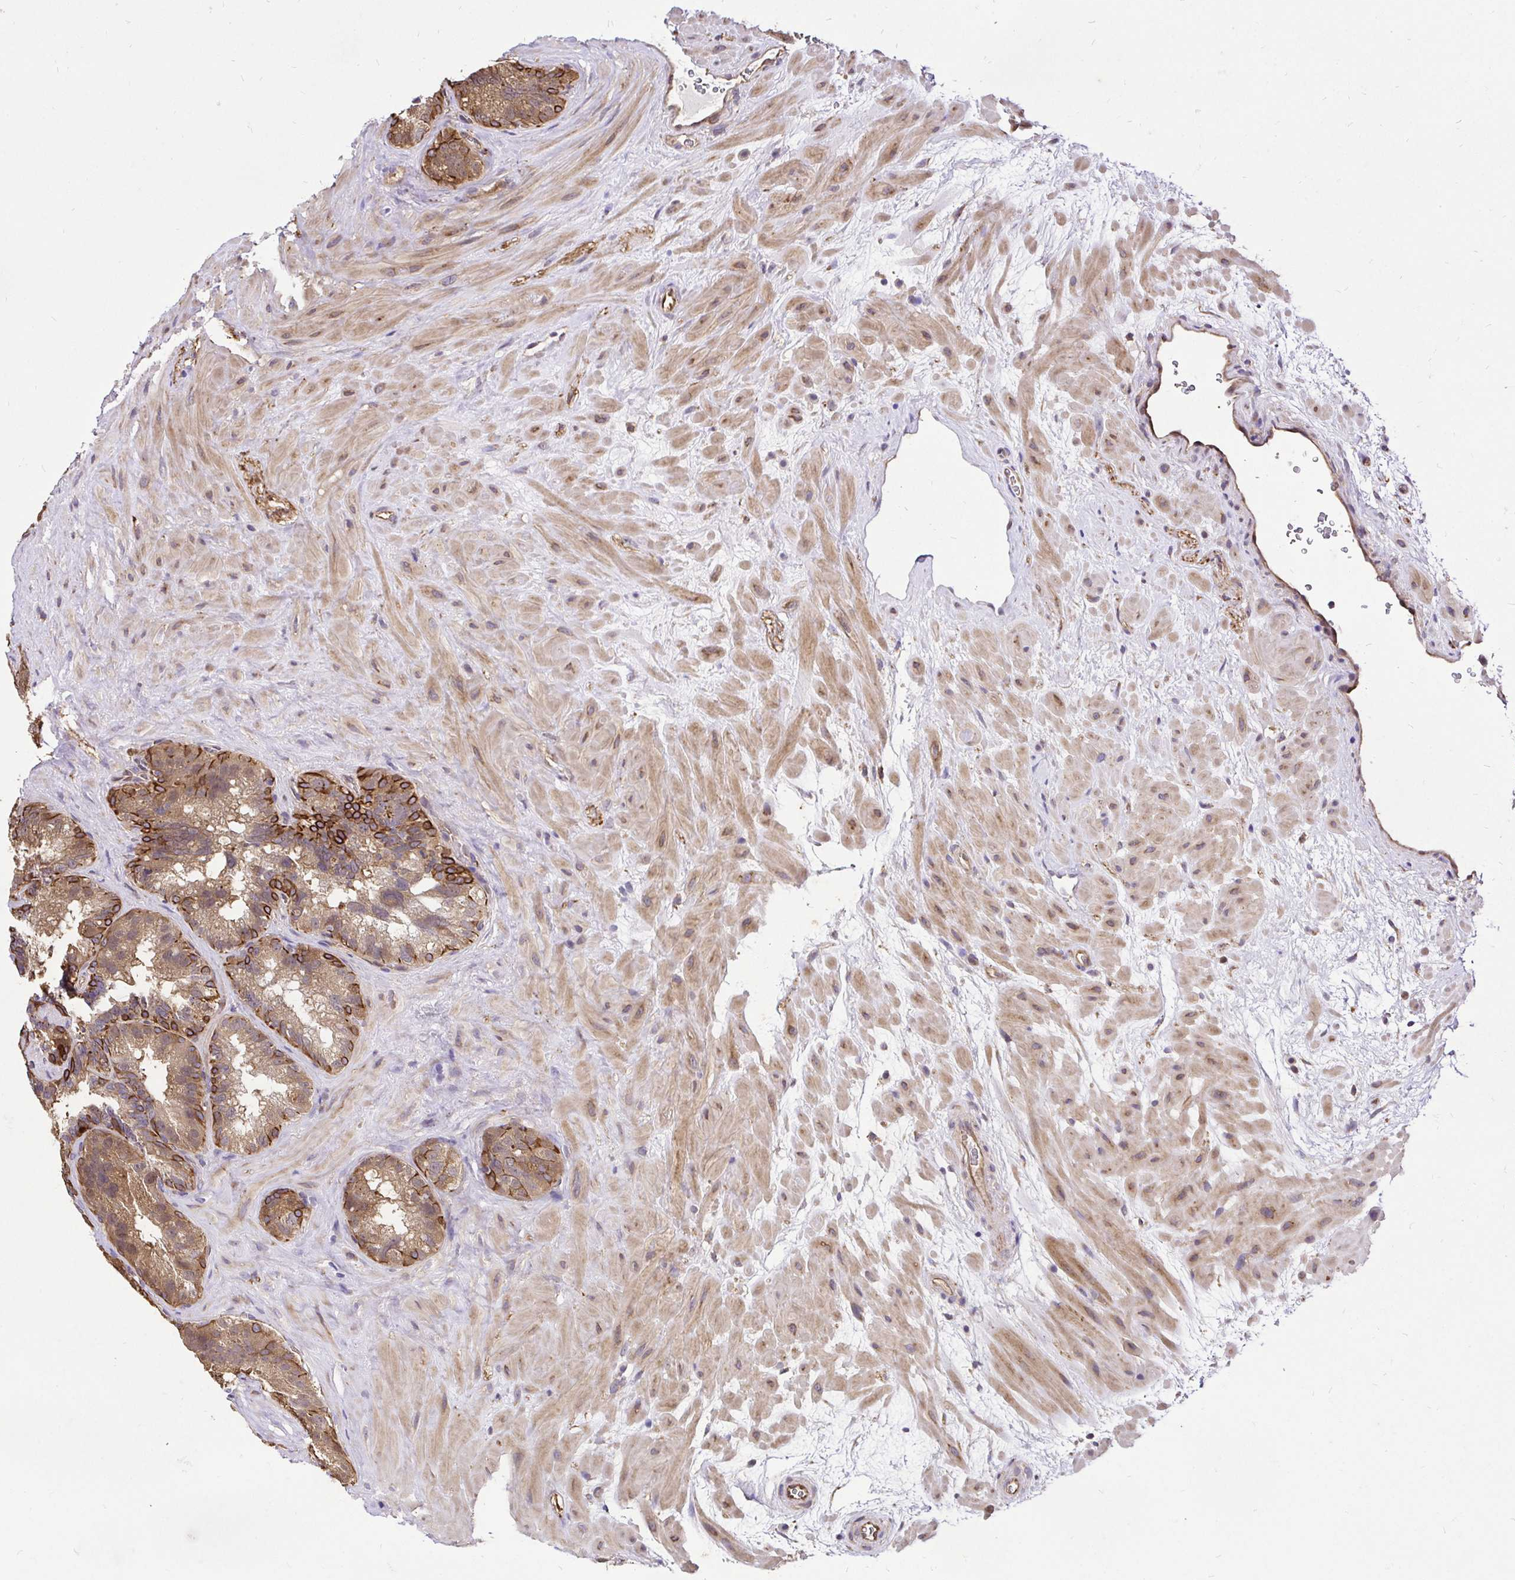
{"staining": {"intensity": "strong", "quantity": "25%-75%", "location": "cytoplasmic/membranous"}, "tissue": "seminal vesicle", "cell_type": "Glandular cells", "image_type": "normal", "snomed": [{"axis": "morphology", "description": "Normal tissue, NOS"}, {"axis": "topography", "description": "Seminal veicle"}], "caption": "Immunohistochemistry (DAB) staining of unremarkable seminal vesicle demonstrates strong cytoplasmic/membranous protein staining in approximately 25%-75% of glandular cells. The staining was performed using DAB (3,3'-diaminobenzidine) to visualize the protein expression in brown, while the nuclei were stained in blue with hematoxylin (Magnification: 20x).", "gene": "CCDC122", "patient": {"sex": "male", "age": 60}}